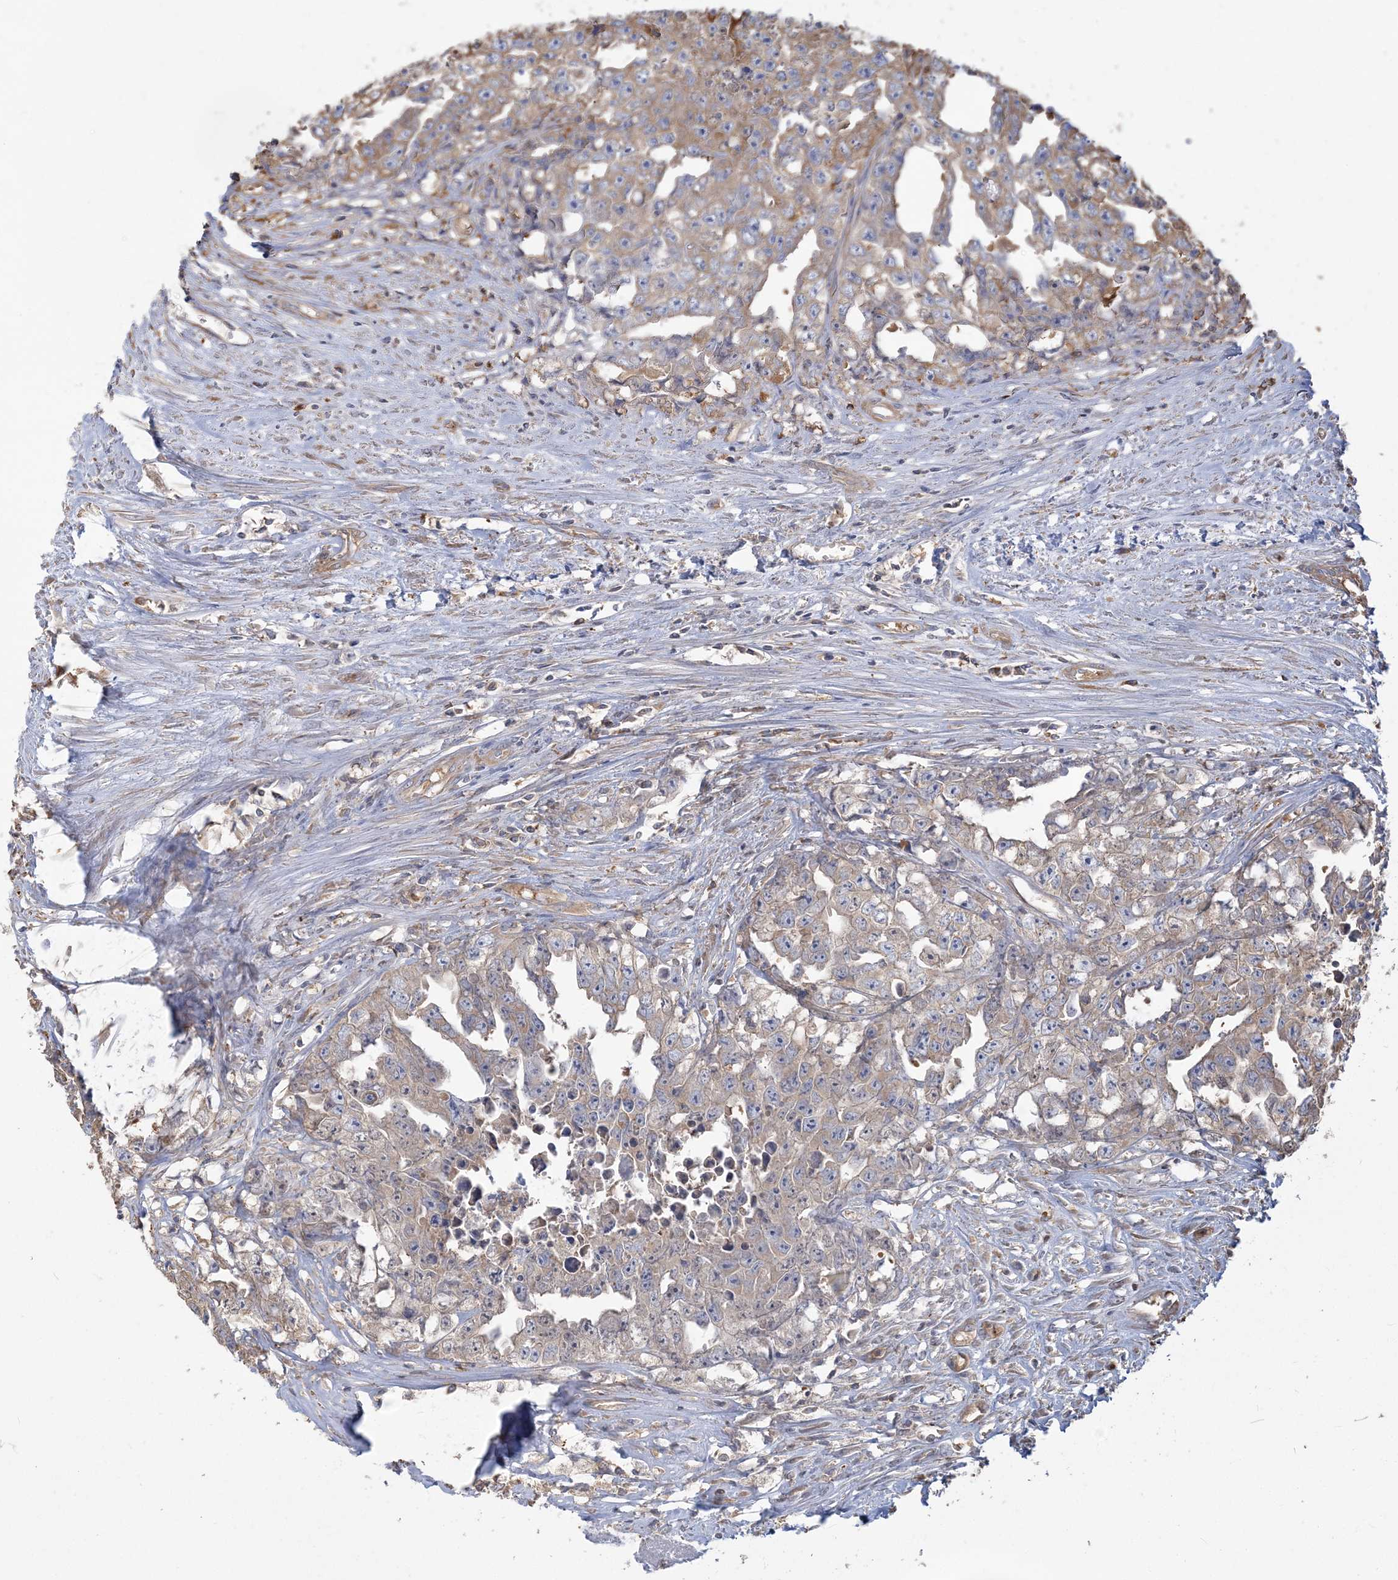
{"staining": {"intensity": "weak", "quantity": ">75%", "location": "cytoplasmic/membranous"}, "tissue": "testis cancer", "cell_type": "Tumor cells", "image_type": "cancer", "snomed": [{"axis": "morphology", "description": "Seminoma, NOS"}, {"axis": "morphology", "description": "Carcinoma, Embryonal, NOS"}, {"axis": "topography", "description": "Testis"}], "caption": "Seminoma (testis) stained for a protein (brown) shows weak cytoplasmic/membranous positive positivity in approximately >75% of tumor cells.", "gene": "ANKS1A", "patient": {"sex": "male", "age": 43}}